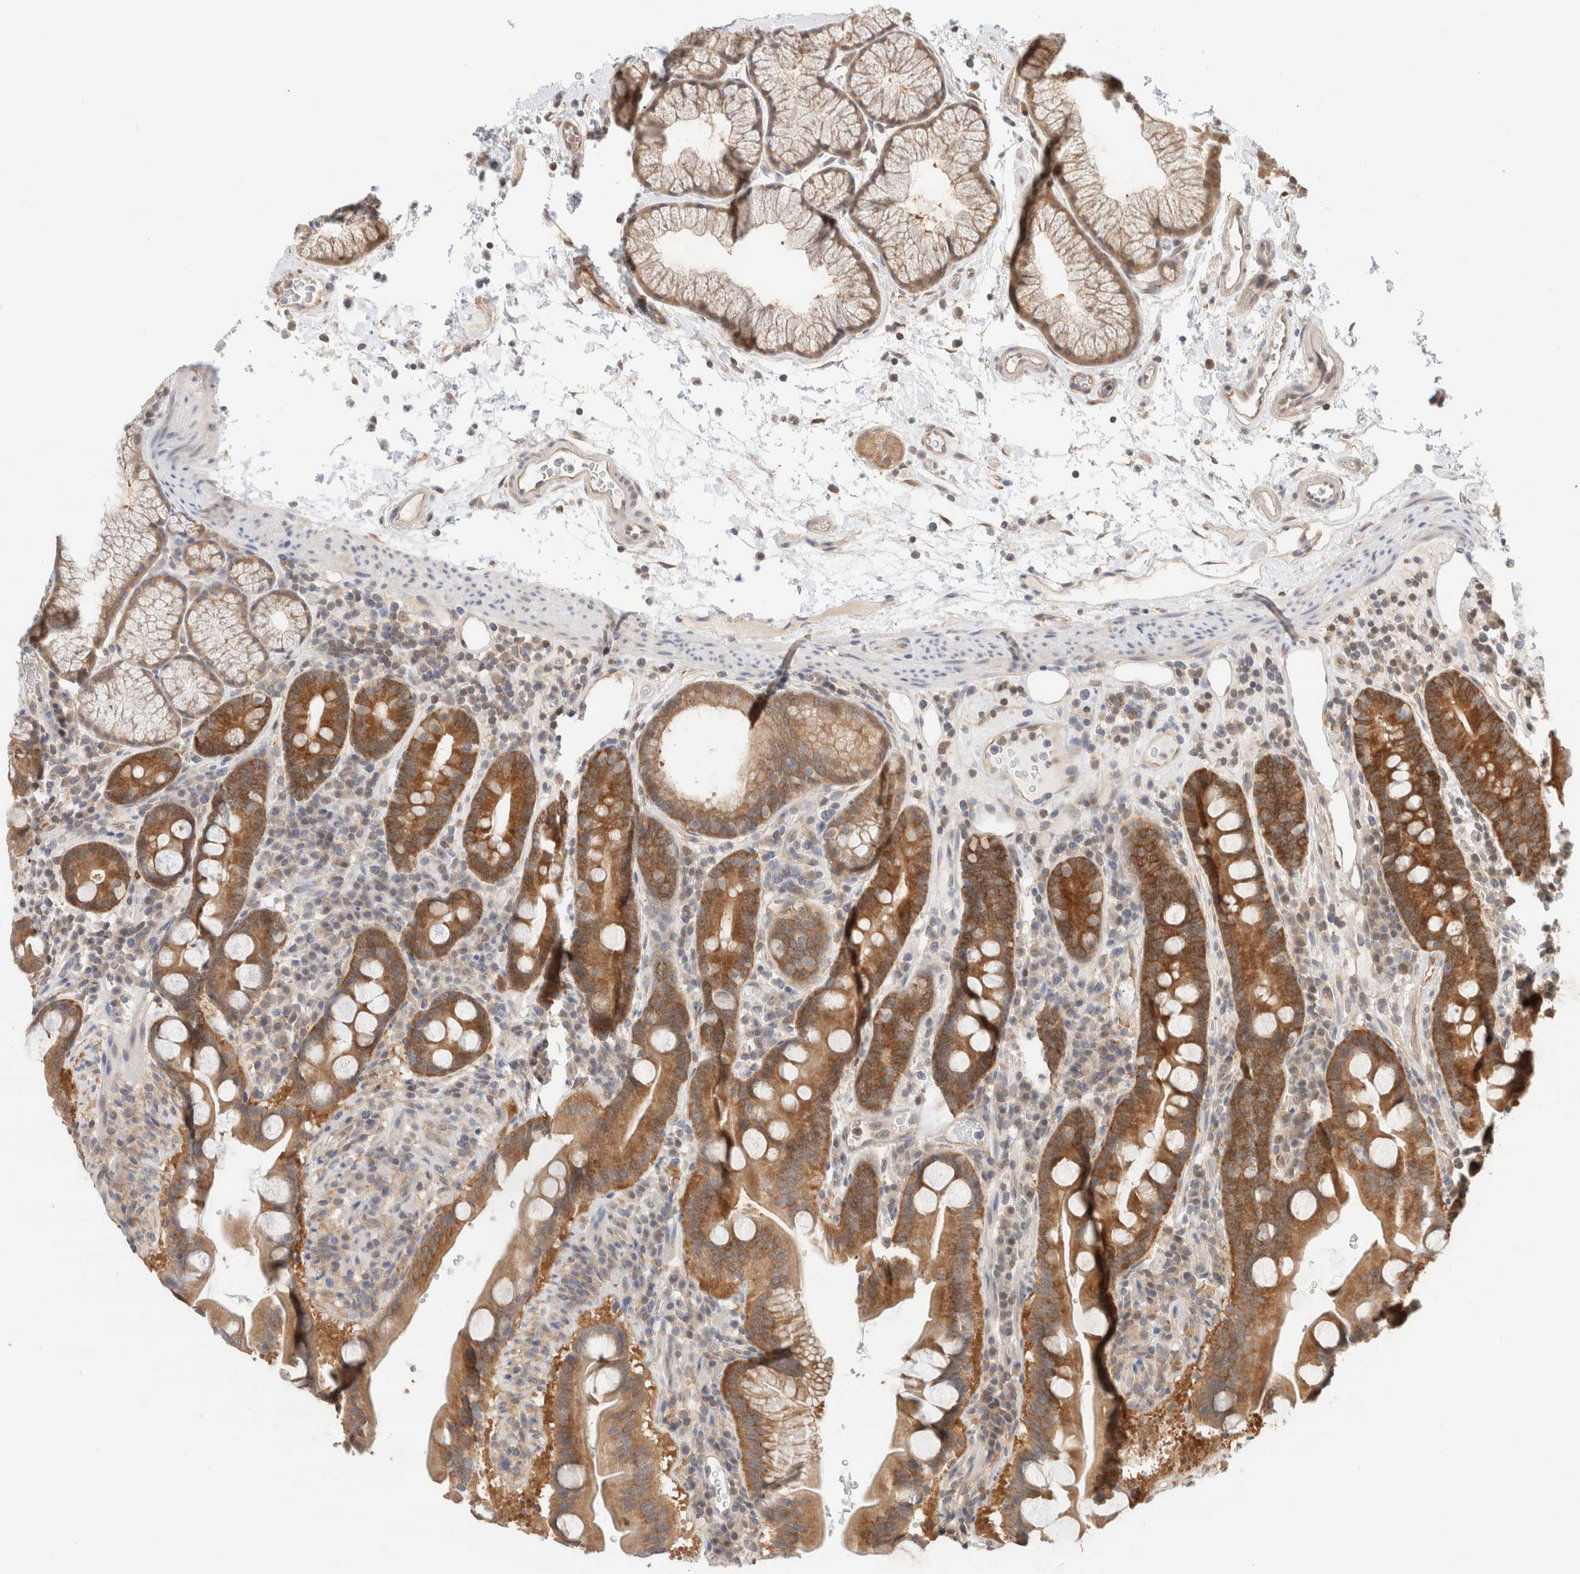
{"staining": {"intensity": "strong", "quantity": "25%-75%", "location": "cytoplasmic/membranous"}, "tissue": "duodenum", "cell_type": "Glandular cells", "image_type": "normal", "snomed": [{"axis": "morphology", "description": "Normal tissue, NOS"}, {"axis": "topography", "description": "Duodenum"}], "caption": "Immunohistochemical staining of normal duodenum demonstrates high levels of strong cytoplasmic/membranous staining in approximately 25%-75% of glandular cells.", "gene": "C17orf97", "patient": {"sex": "male", "age": 54}}